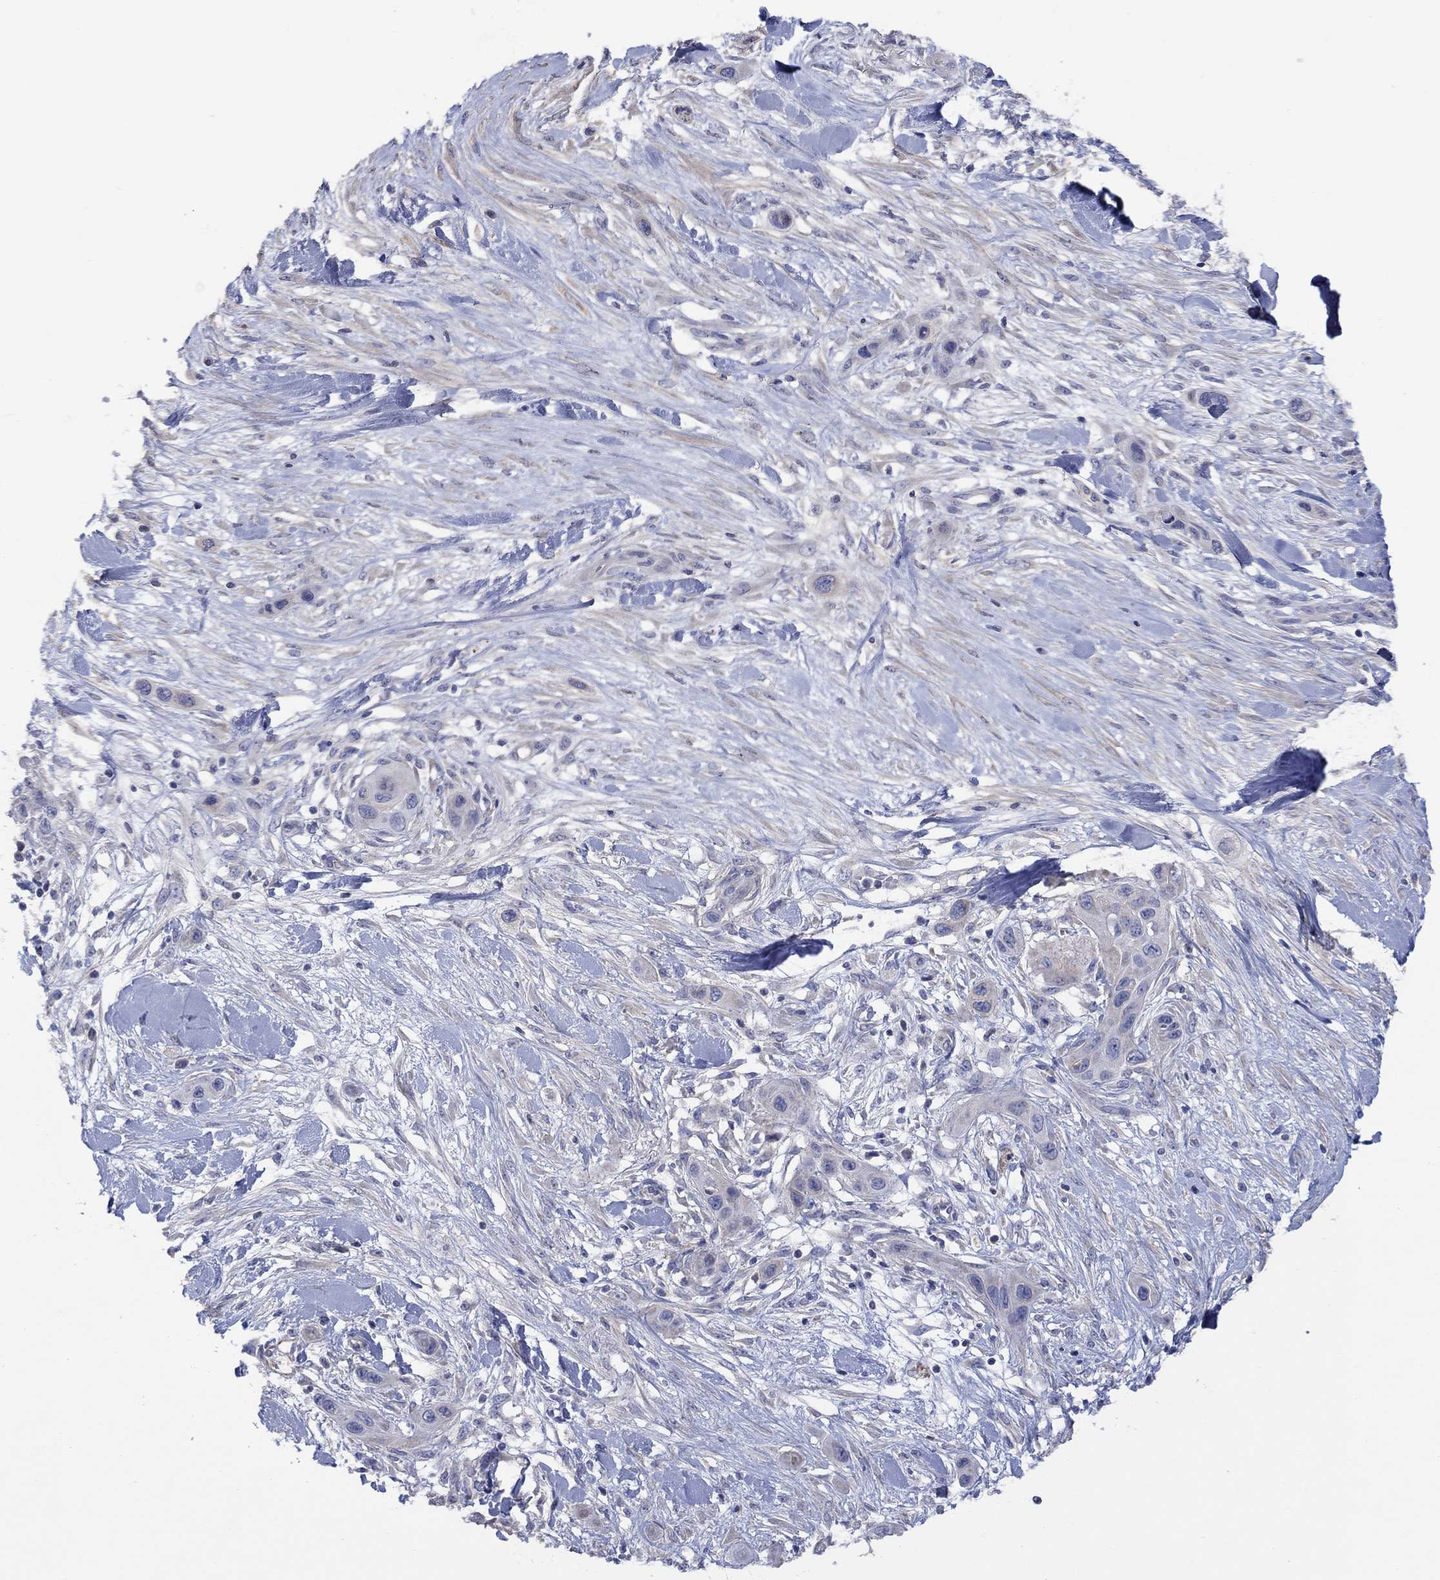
{"staining": {"intensity": "negative", "quantity": "none", "location": "none"}, "tissue": "skin cancer", "cell_type": "Tumor cells", "image_type": "cancer", "snomed": [{"axis": "morphology", "description": "Squamous cell carcinoma, NOS"}, {"axis": "topography", "description": "Skin"}], "caption": "Tumor cells are negative for brown protein staining in skin cancer. The staining is performed using DAB brown chromogen with nuclei counter-stained in using hematoxylin.", "gene": "CLVS1", "patient": {"sex": "male", "age": 79}}